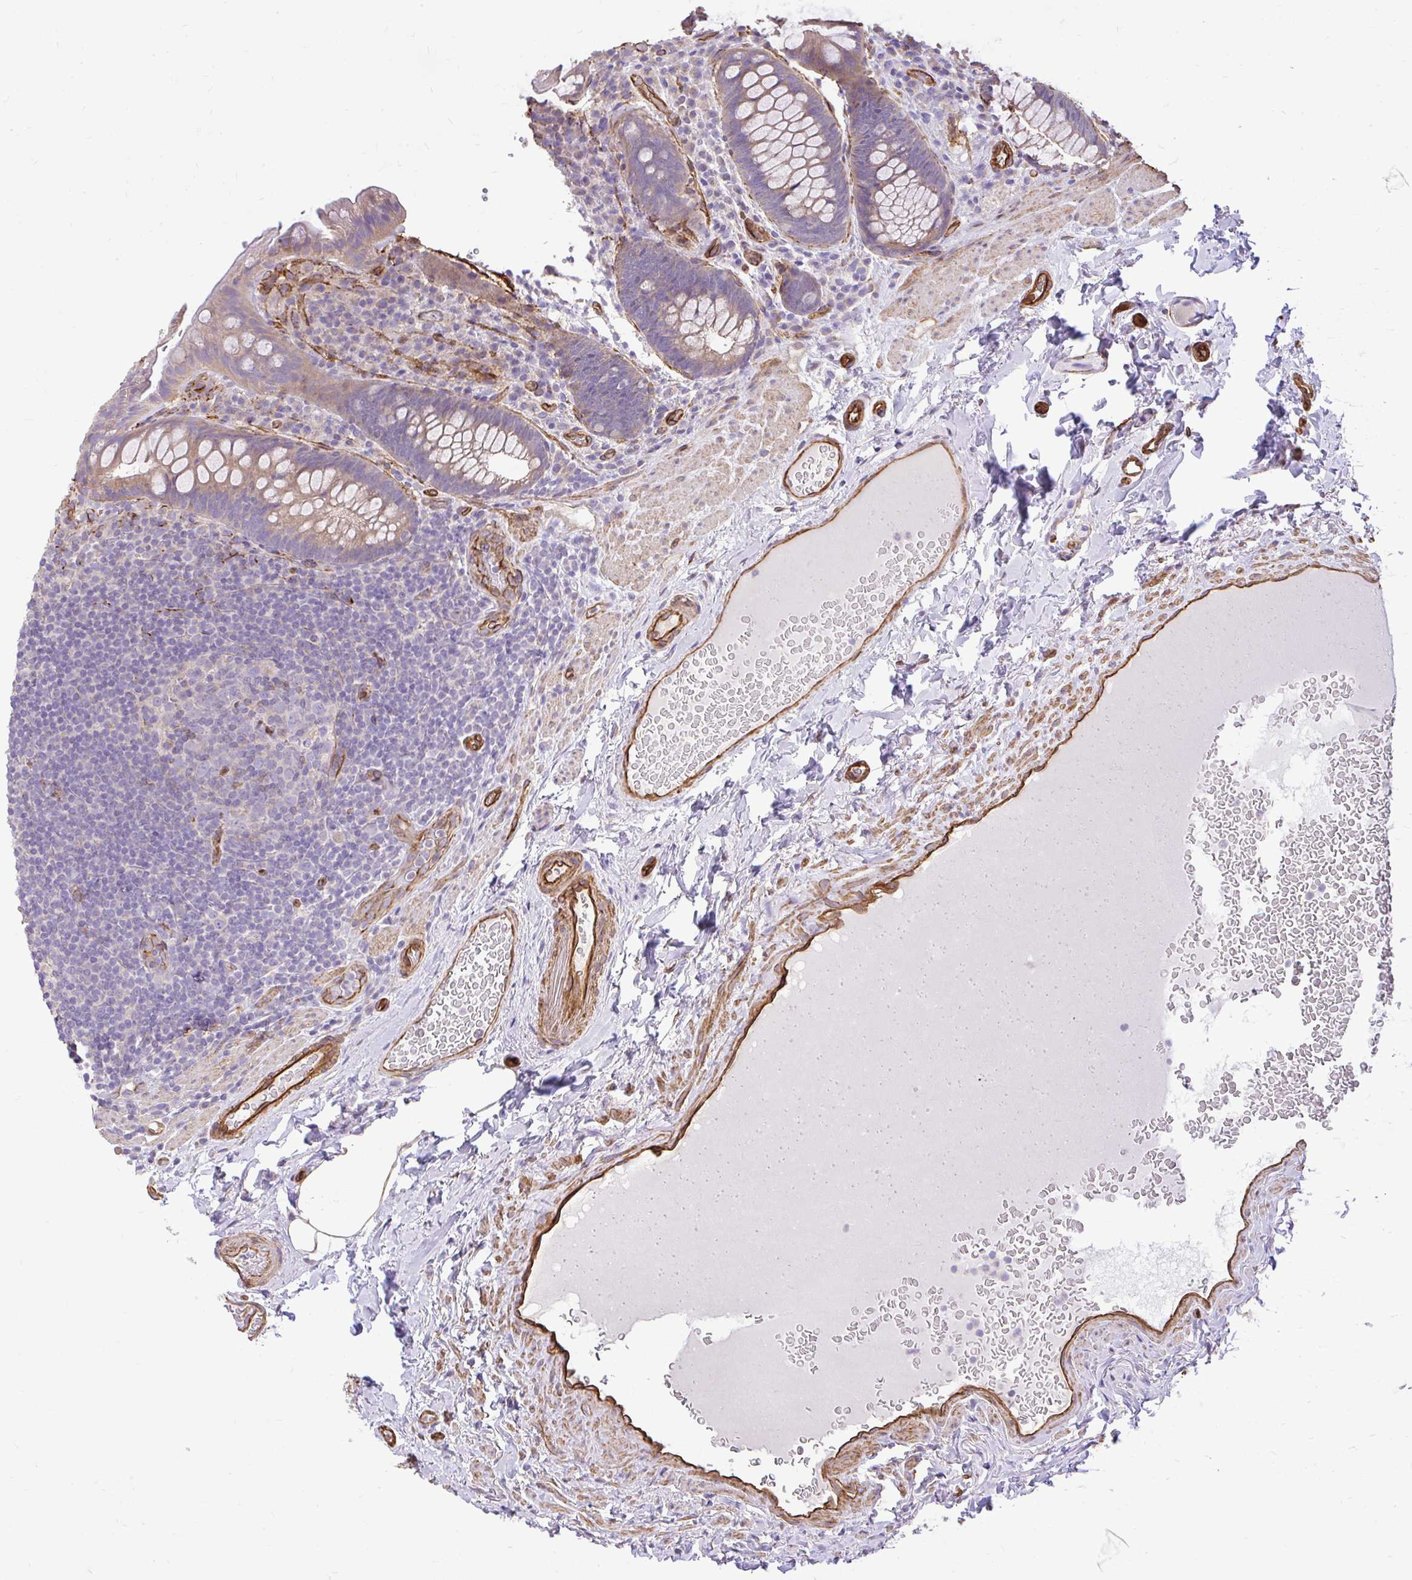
{"staining": {"intensity": "moderate", "quantity": "25%-75%", "location": "cytoplasmic/membranous"}, "tissue": "rectum", "cell_type": "Glandular cells", "image_type": "normal", "snomed": [{"axis": "morphology", "description": "Normal tissue, NOS"}, {"axis": "topography", "description": "Rectum"}], "caption": "Immunohistochemical staining of normal human rectum displays 25%-75% levels of moderate cytoplasmic/membranous protein staining in about 25%-75% of glandular cells. The protein is stained brown, and the nuclei are stained in blue (DAB IHC with brightfield microscopy, high magnification).", "gene": "PTPRK", "patient": {"sex": "female", "age": 69}}